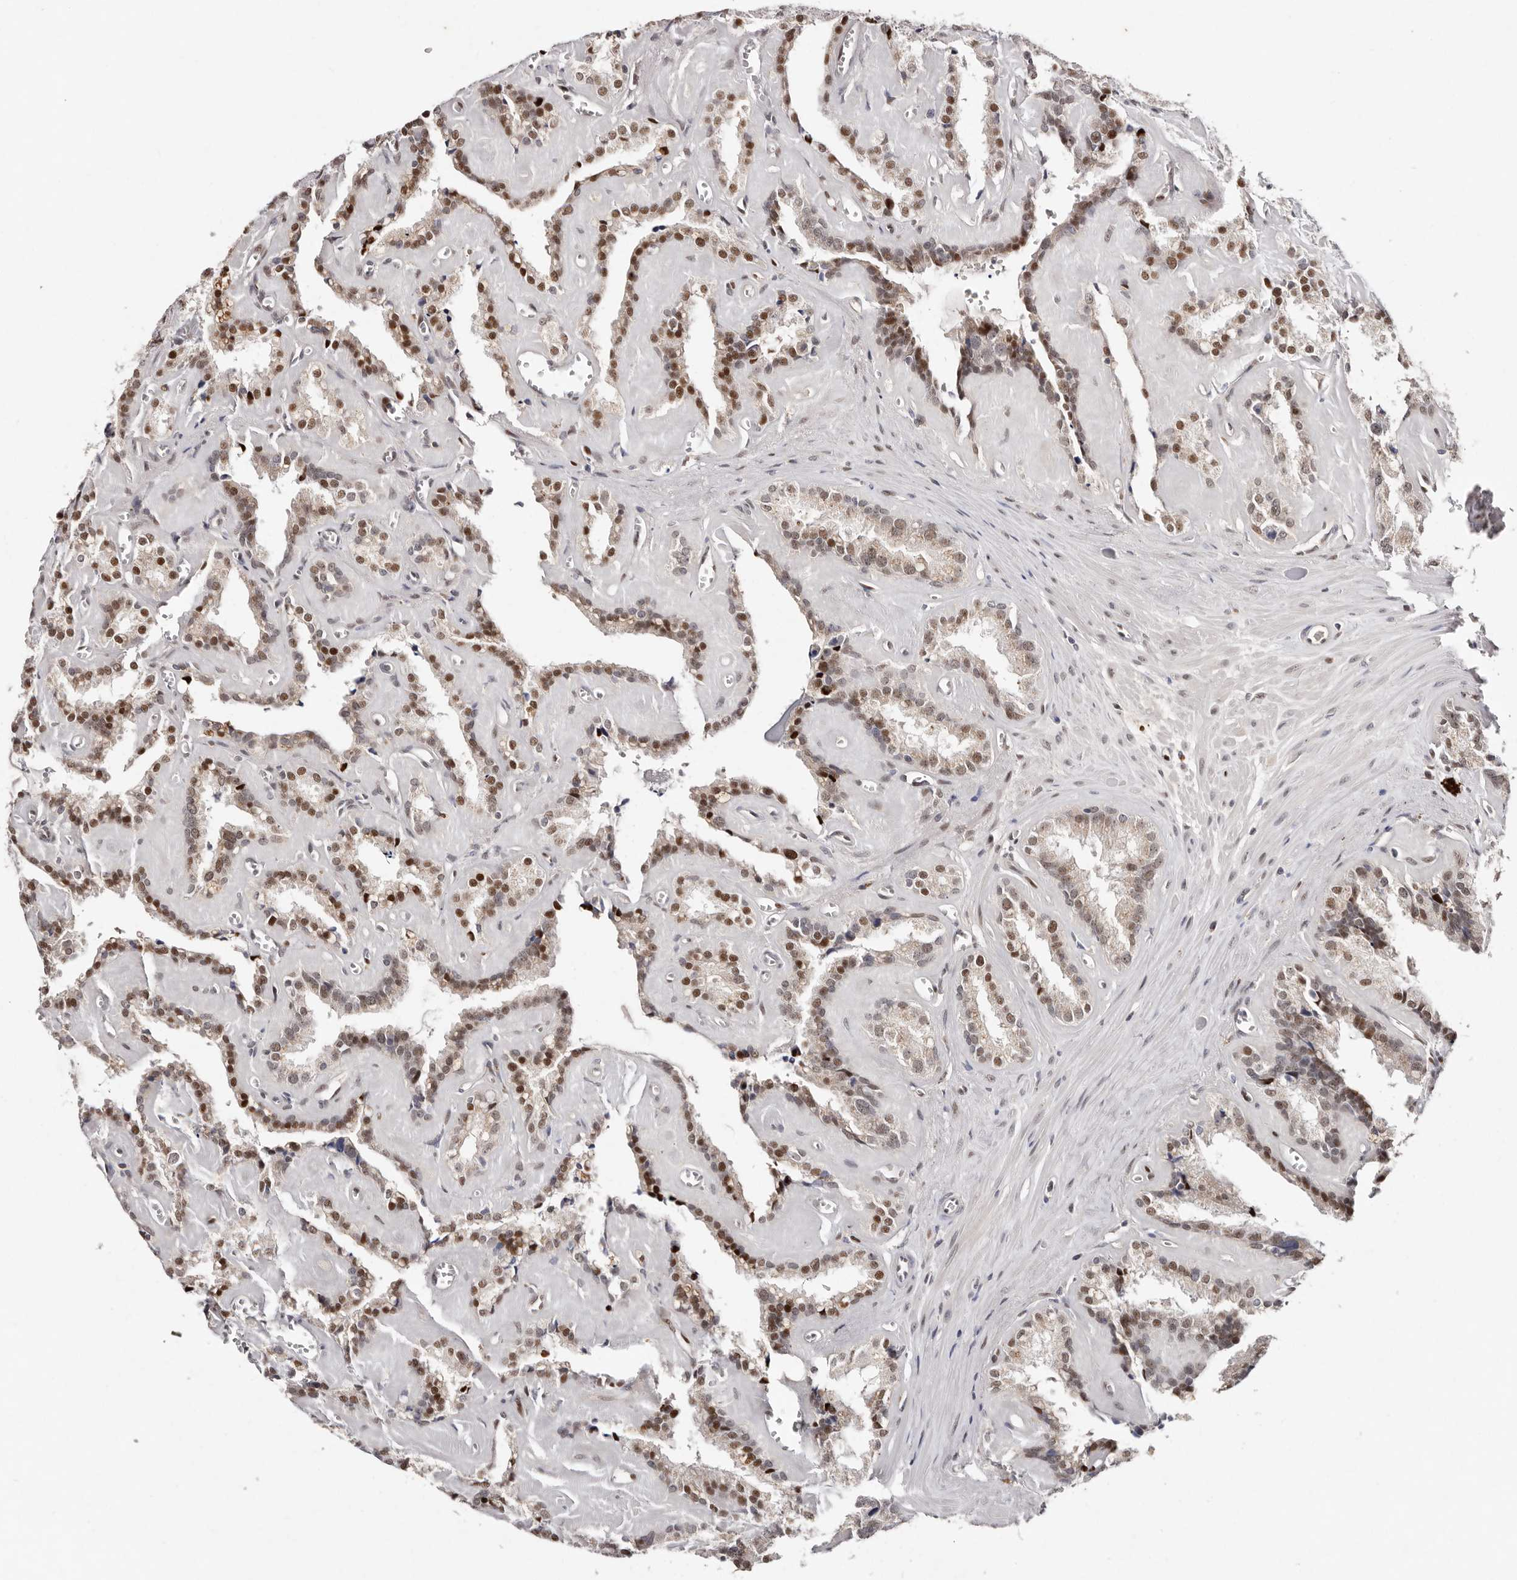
{"staining": {"intensity": "moderate", "quantity": "25%-75%", "location": "cytoplasmic/membranous,nuclear"}, "tissue": "seminal vesicle", "cell_type": "Glandular cells", "image_type": "normal", "snomed": [{"axis": "morphology", "description": "Normal tissue, NOS"}, {"axis": "topography", "description": "Prostate"}, {"axis": "topography", "description": "Seminal veicle"}], "caption": "Seminal vesicle was stained to show a protein in brown. There is medium levels of moderate cytoplasmic/membranous,nuclear positivity in approximately 25%-75% of glandular cells. (DAB IHC, brown staining for protein, blue staining for nuclei).", "gene": "KLF7", "patient": {"sex": "male", "age": 59}}